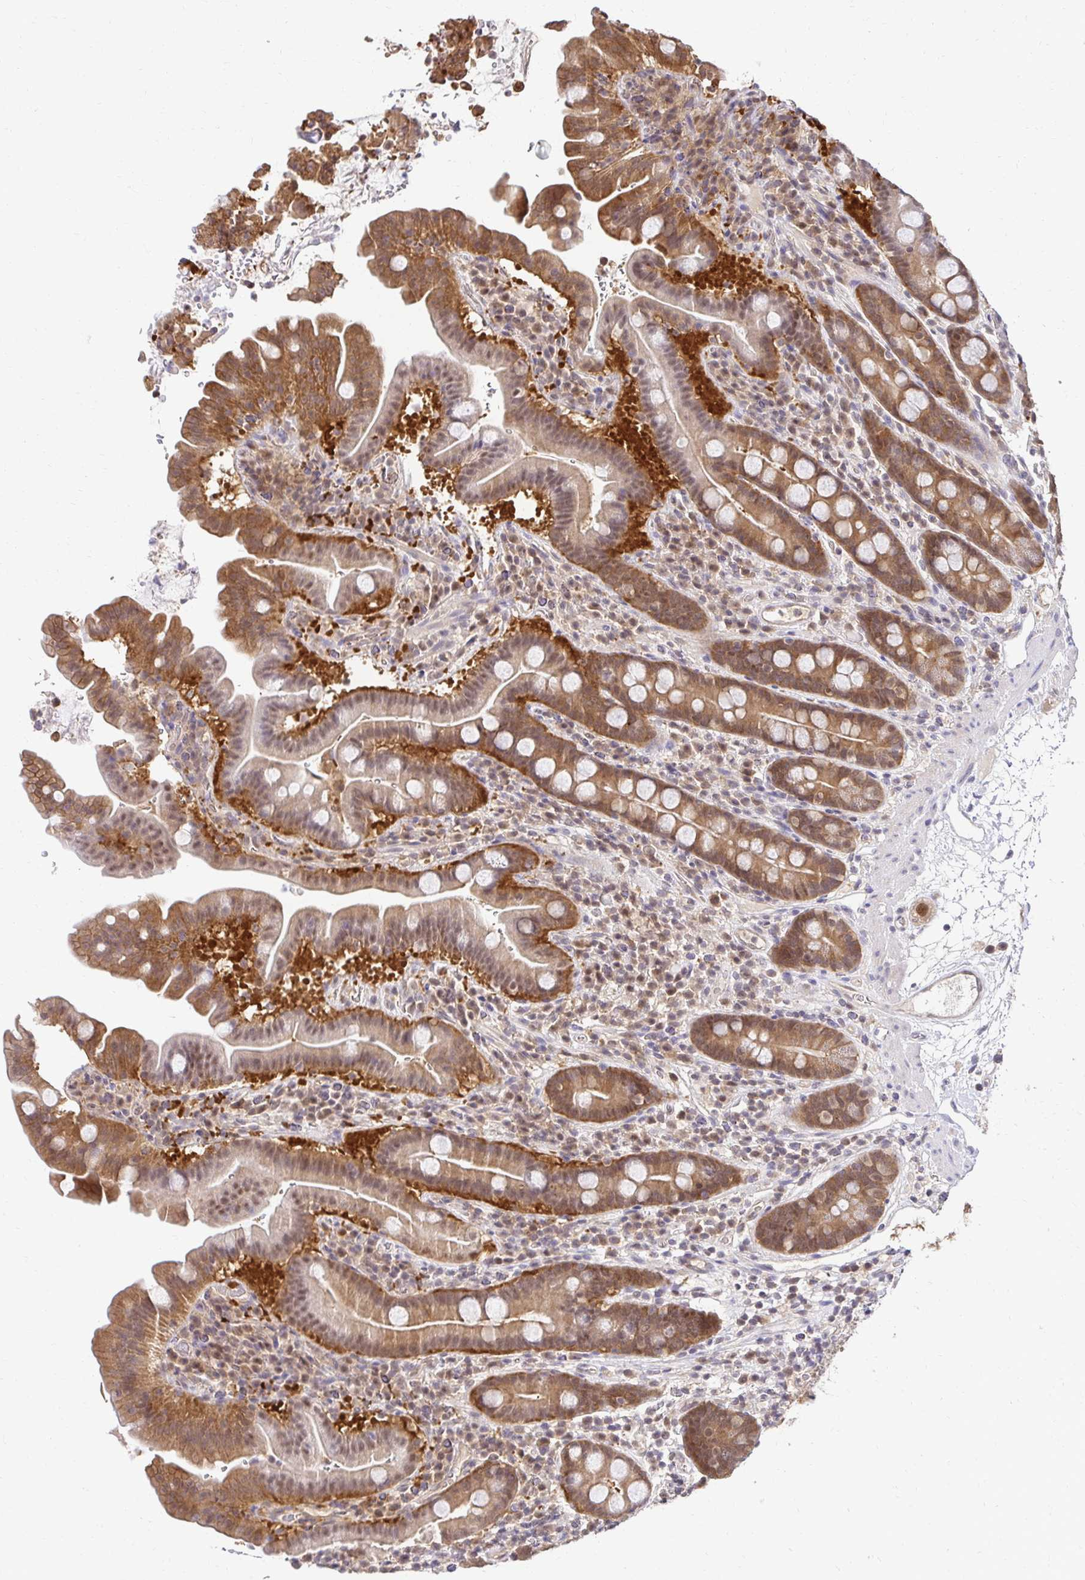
{"staining": {"intensity": "moderate", "quantity": ">75%", "location": "cytoplasmic/membranous,nuclear"}, "tissue": "small intestine", "cell_type": "Glandular cells", "image_type": "normal", "snomed": [{"axis": "morphology", "description": "Normal tissue, NOS"}, {"axis": "topography", "description": "Small intestine"}], "caption": "A photomicrograph of human small intestine stained for a protein reveals moderate cytoplasmic/membranous,nuclear brown staining in glandular cells. (IHC, brightfield microscopy, high magnification).", "gene": "PSMA4", "patient": {"sex": "male", "age": 26}}